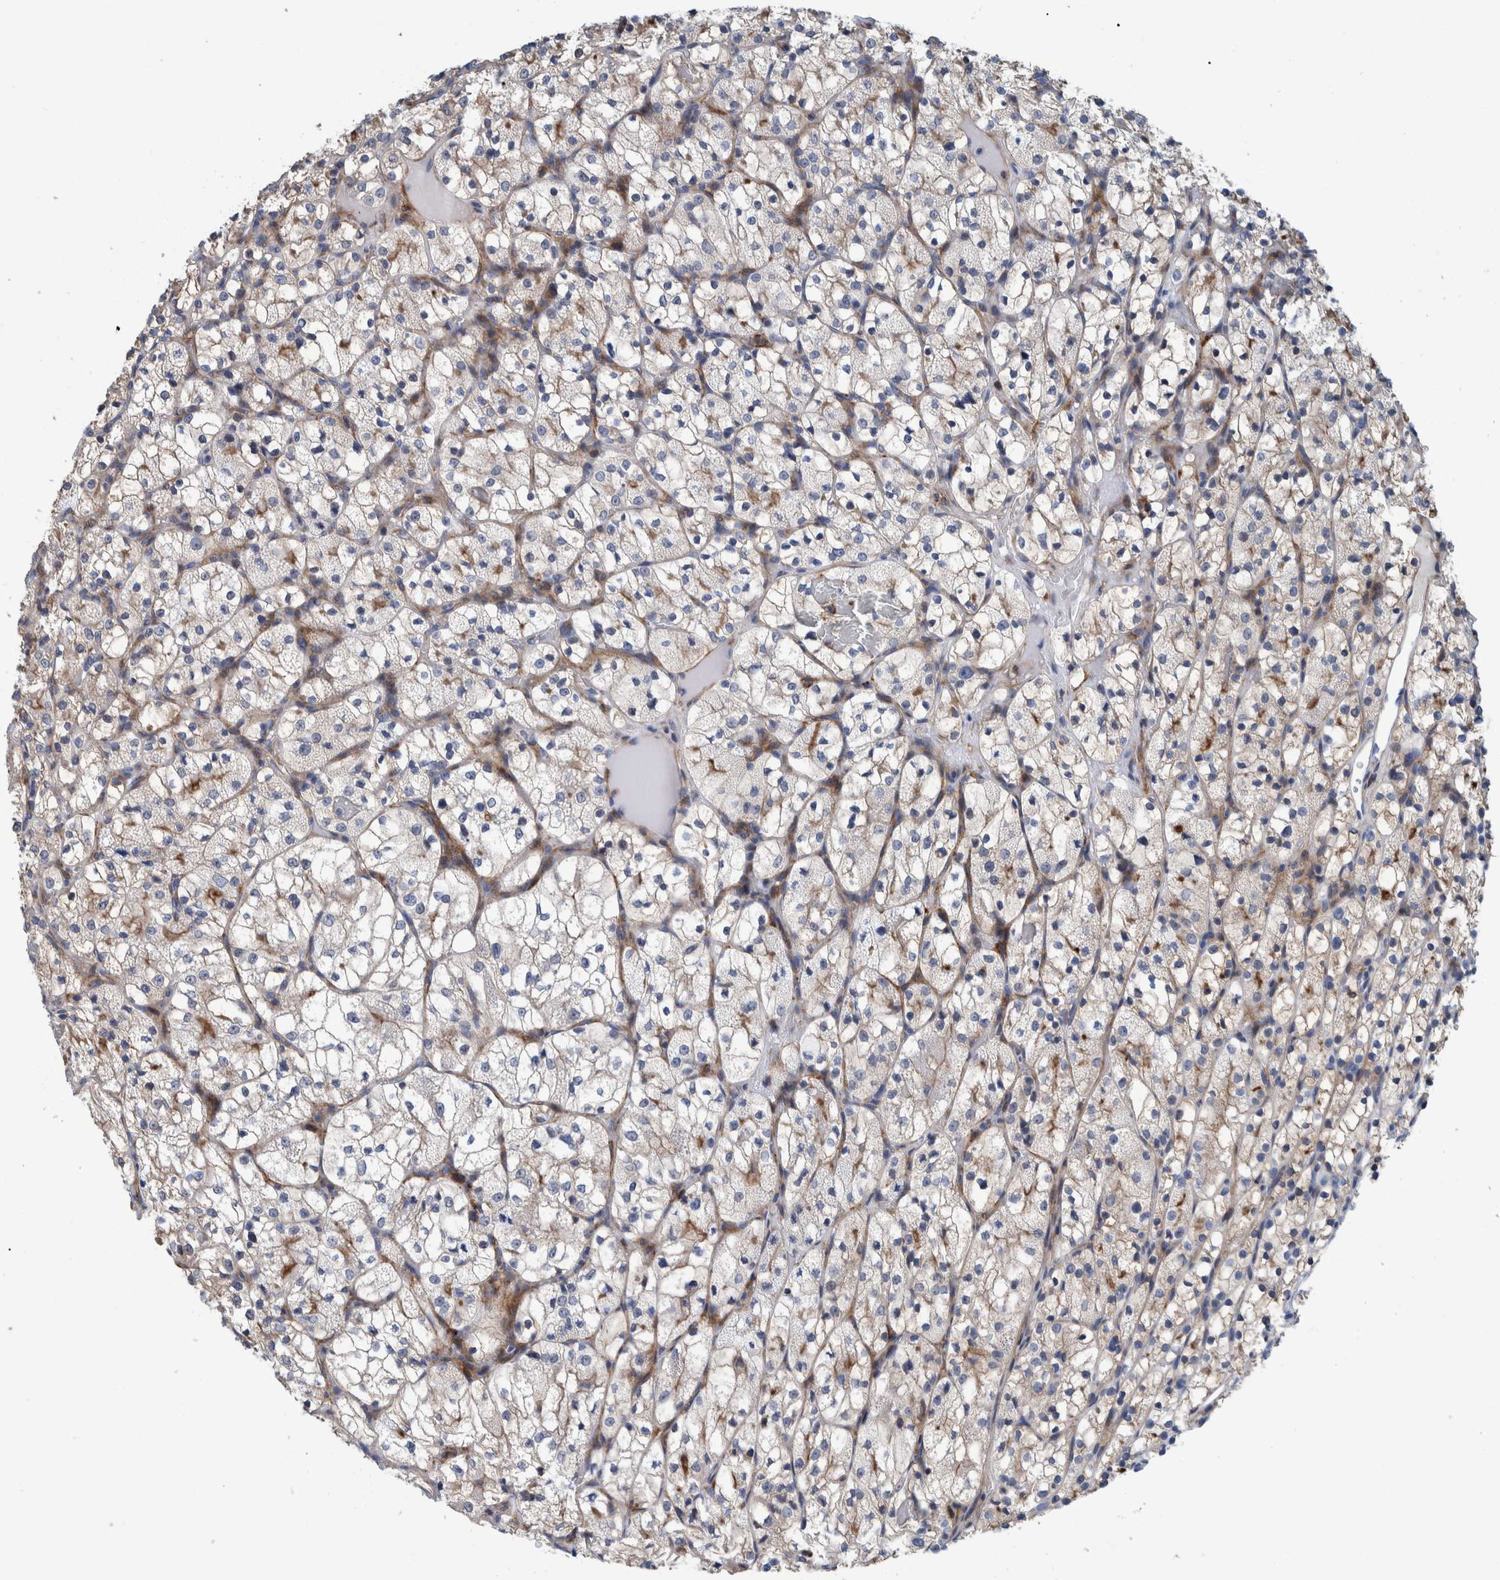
{"staining": {"intensity": "weak", "quantity": ">75%", "location": "cytoplasmic/membranous"}, "tissue": "renal cancer", "cell_type": "Tumor cells", "image_type": "cancer", "snomed": [{"axis": "morphology", "description": "Adenocarcinoma, NOS"}, {"axis": "topography", "description": "Kidney"}], "caption": "The histopathology image reveals staining of renal adenocarcinoma, revealing weak cytoplasmic/membranous protein staining (brown color) within tumor cells. (DAB IHC with brightfield microscopy, high magnification).", "gene": "MKS1", "patient": {"sex": "female", "age": 69}}